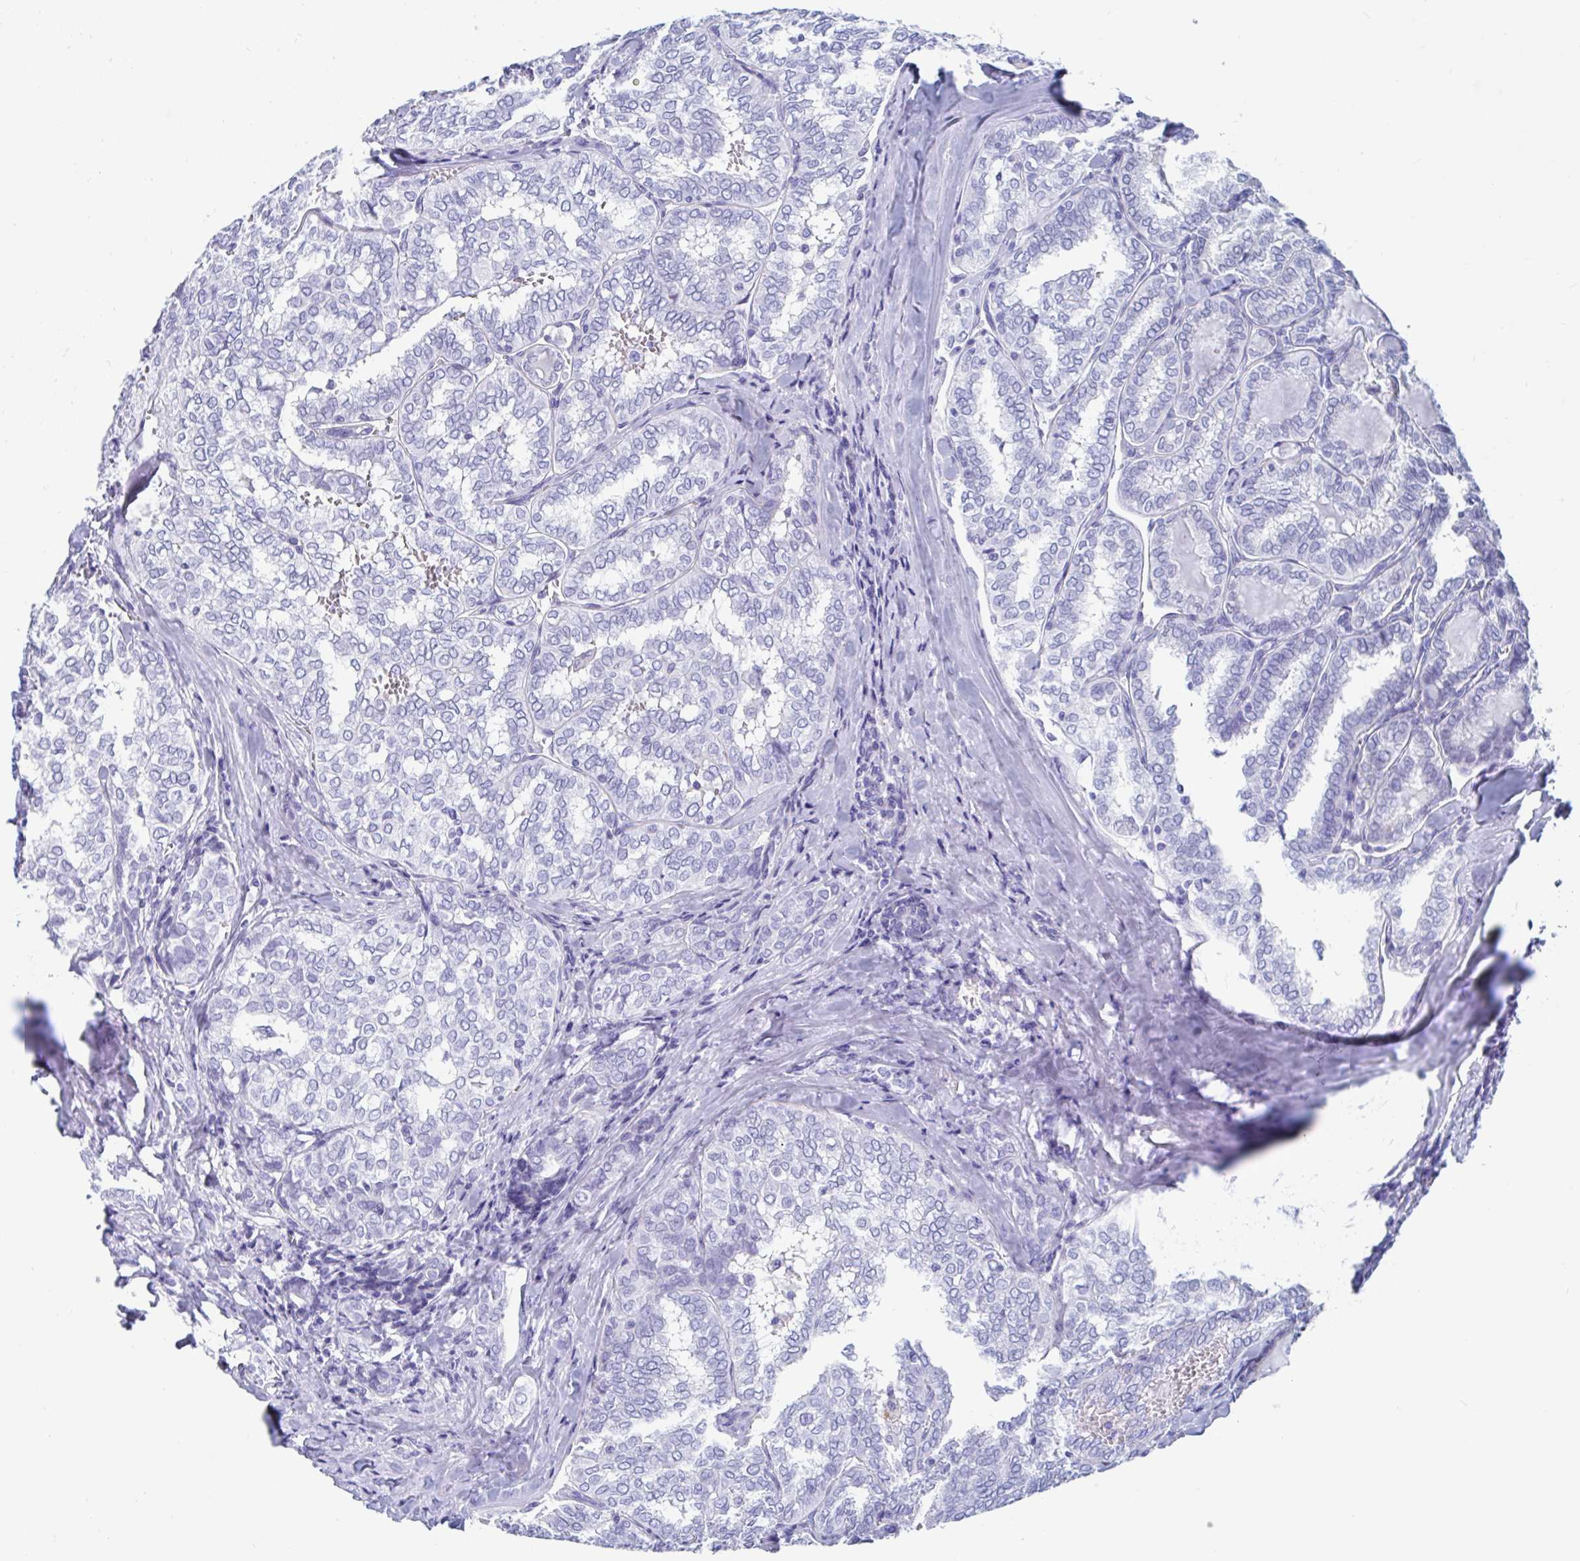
{"staining": {"intensity": "negative", "quantity": "none", "location": "none"}, "tissue": "thyroid cancer", "cell_type": "Tumor cells", "image_type": "cancer", "snomed": [{"axis": "morphology", "description": "Papillary adenocarcinoma, NOS"}, {"axis": "topography", "description": "Thyroid gland"}], "caption": "Immunohistochemistry image of papillary adenocarcinoma (thyroid) stained for a protein (brown), which demonstrates no positivity in tumor cells.", "gene": "GKN2", "patient": {"sex": "female", "age": 30}}